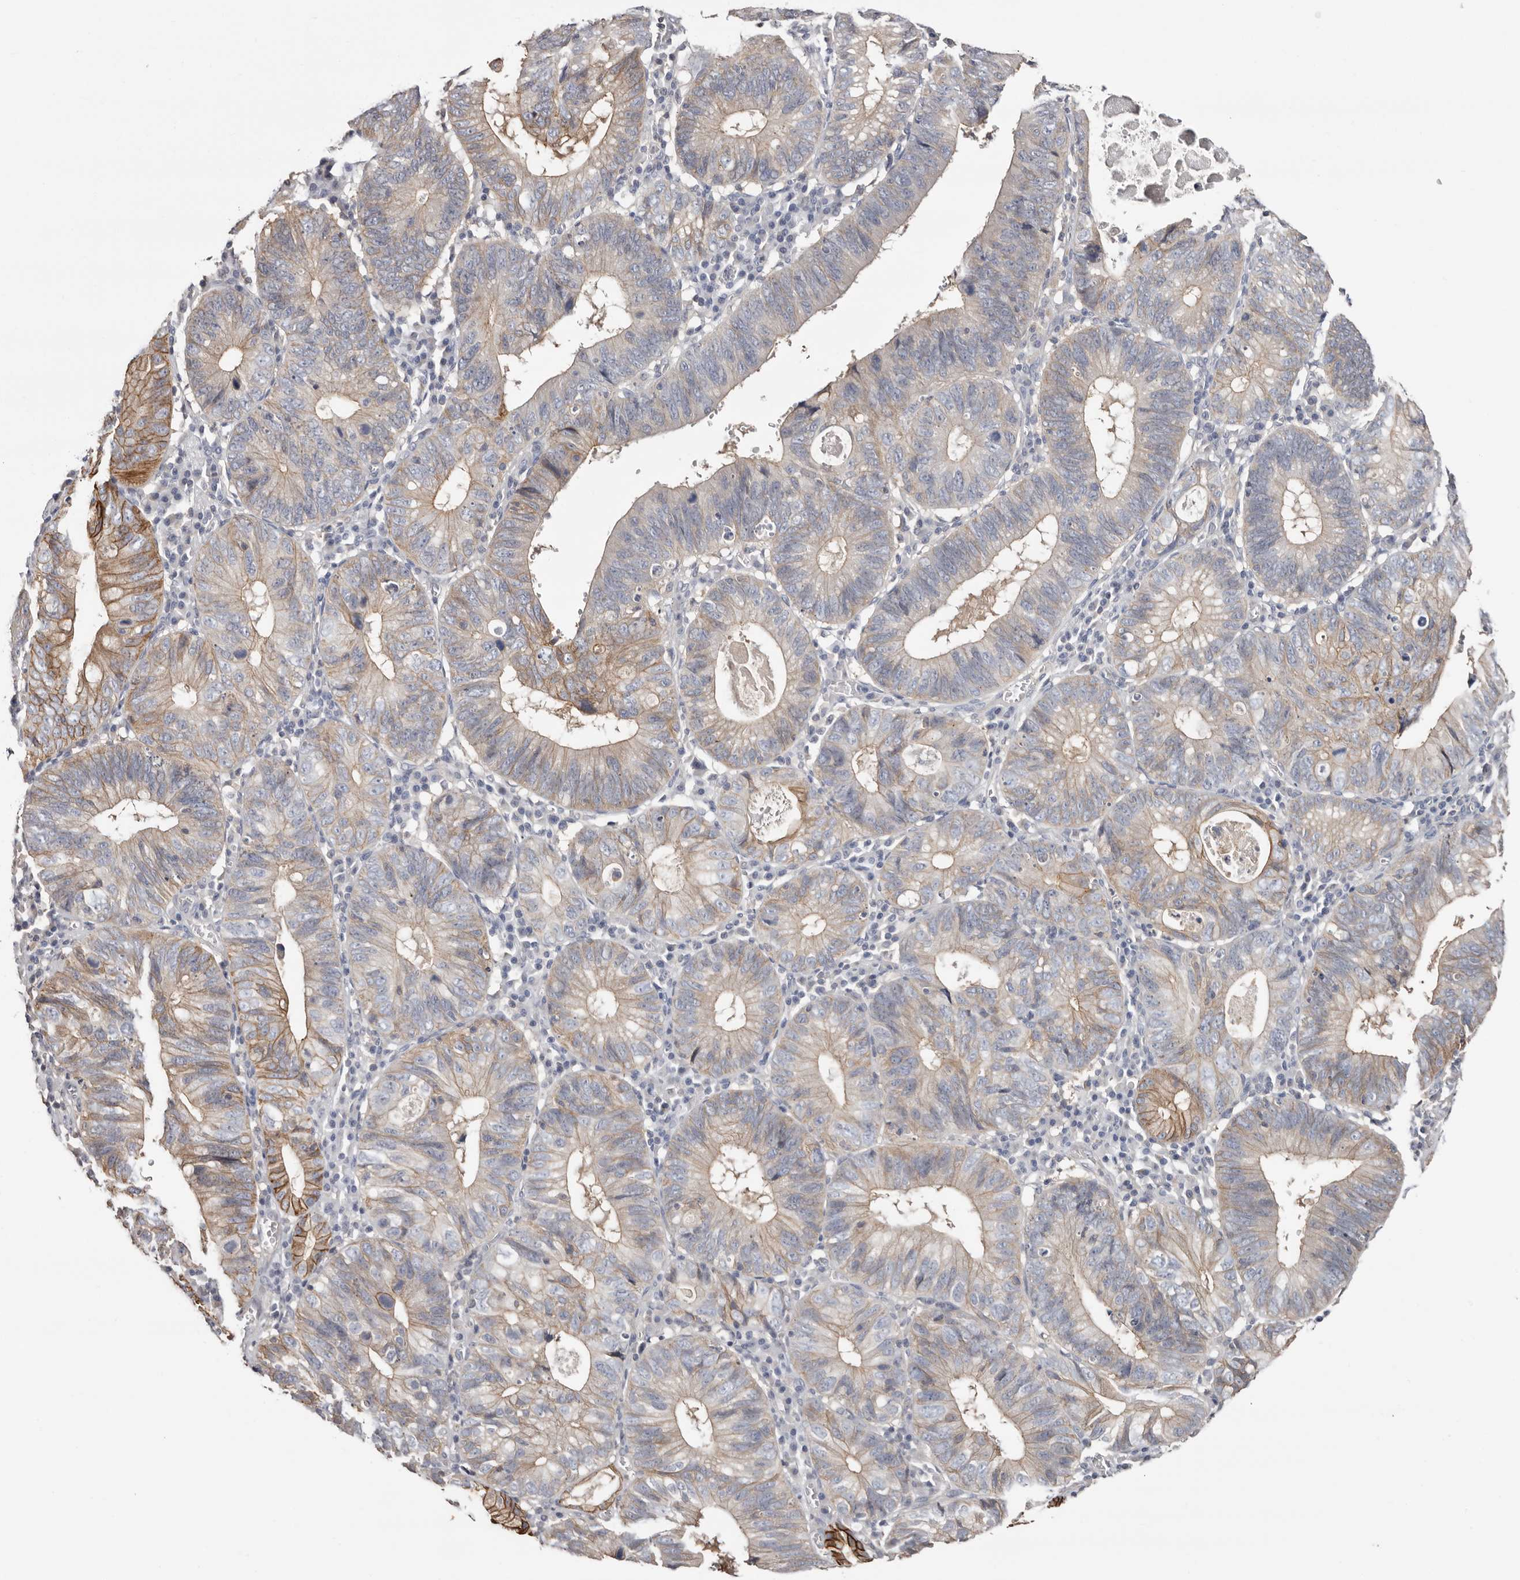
{"staining": {"intensity": "moderate", "quantity": "25%-75%", "location": "cytoplasmic/membranous"}, "tissue": "stomach cancer", "cell_type": "Tumor cells", "image_type": "cancer", "snomed": [{"axis": "morphology", "description": "Adenocarcinoma, NOS"}, {"axis": "topography", "description": "Stomach"}], "caption": "Stomach adenocarcinoma tissue exhibits moderate cytoplasmic/membranous positivity in about 25%-75% of tumor cells, visualized by immunohistochemistry.", "gene": "S100A14", "patient": {"sex": "male", "age": 59}}